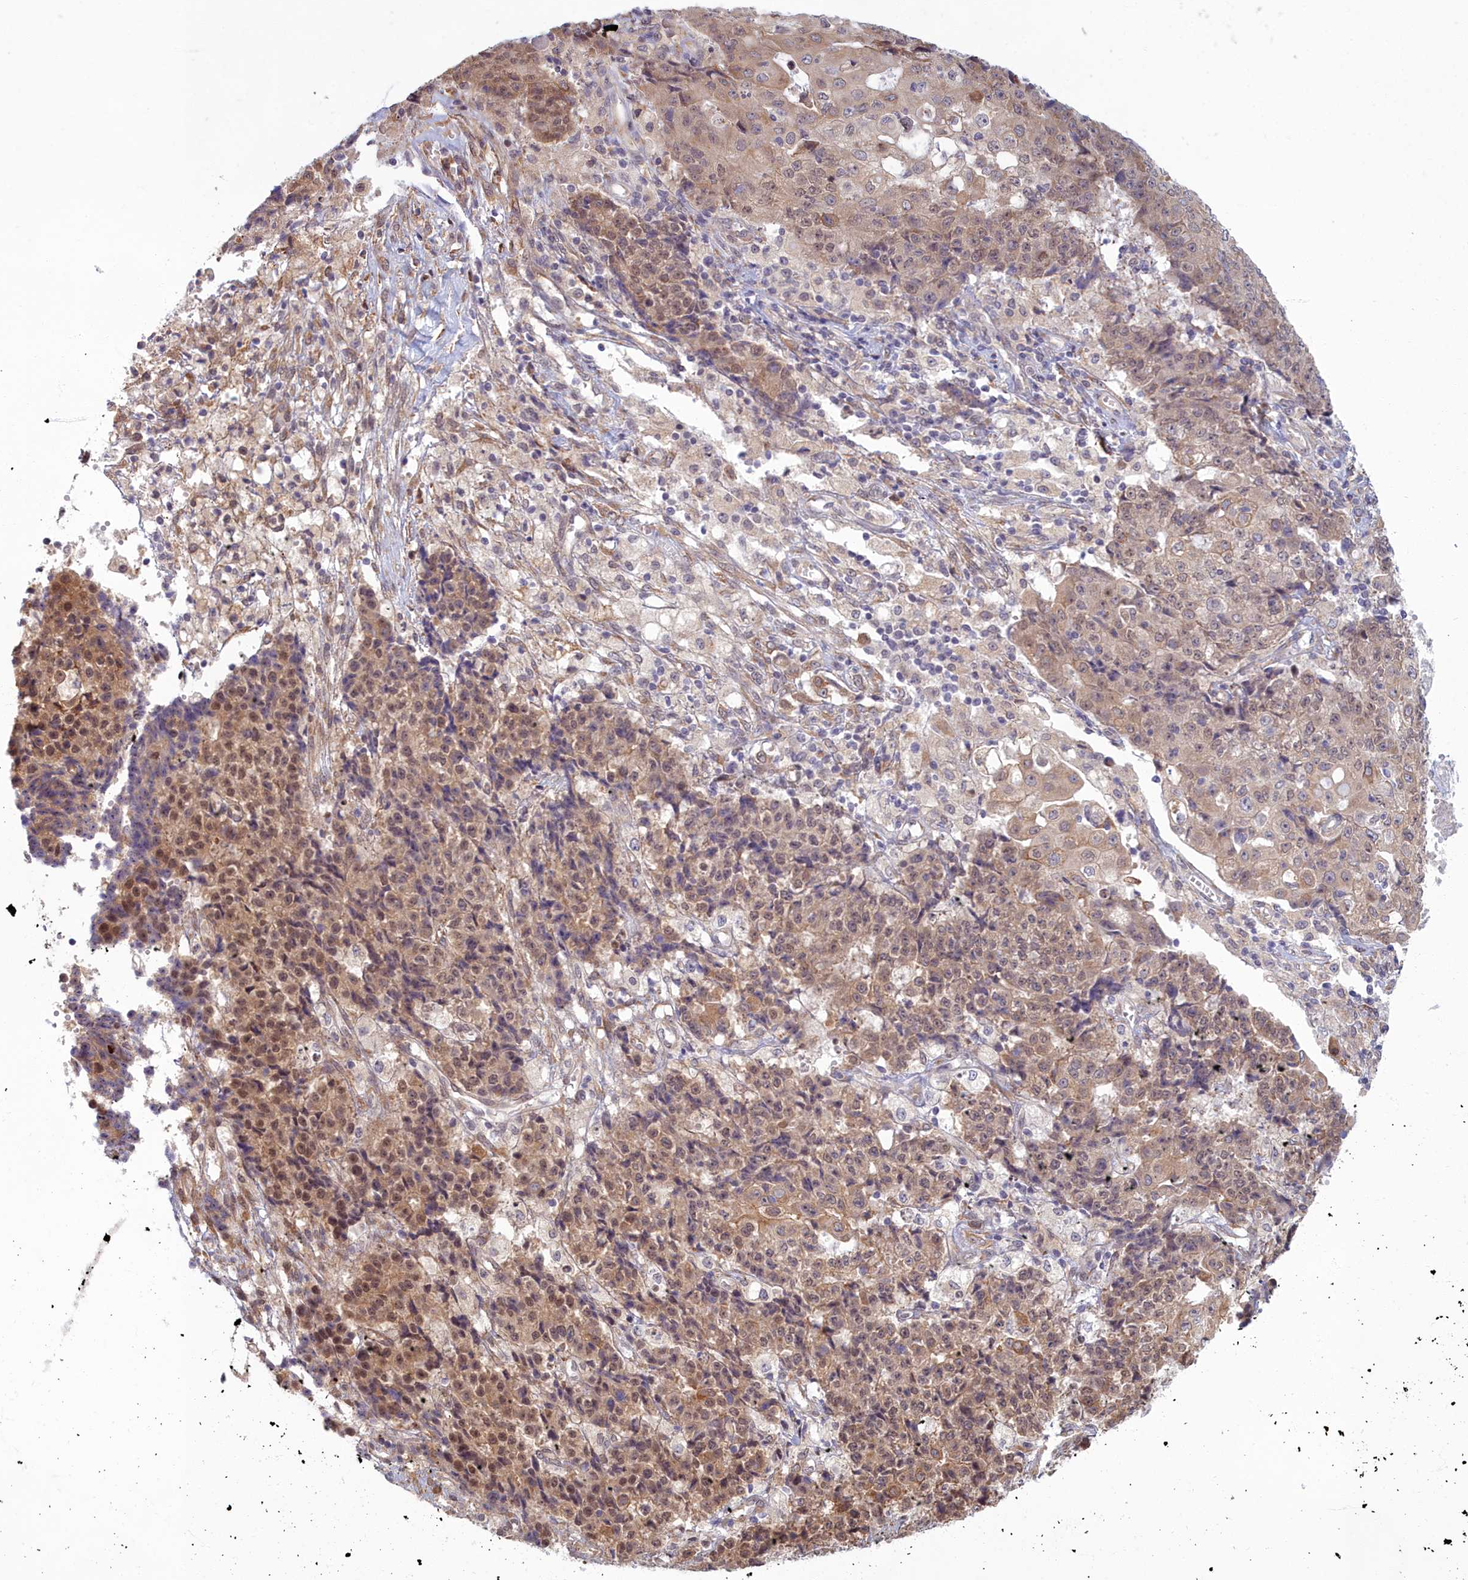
{"staining": {"intensity": "weak", "quantity": "25%-75%", "location": "cytoplasmic/membranous,nuclear"}, "tissue": "ovarian cancer", "cell_type": "Tumor cells", "image_type": "cancer", "snomed": [{"axis": "morphology", "description": "Carcinoma, endometroid"}, {"axis": "topography", "description": "Ovary"}], "caption": "Brown immunohistochemical staining in human ovarian endometroid carcinoma reveals weak cytoplasmic/membranous and nuclear staining in about 25%-75% of tumor cells. (IHC, brightfield microscopy, high magnification).", "gene": "MAK16", "patient": {"sex": "female", "age": 42}}